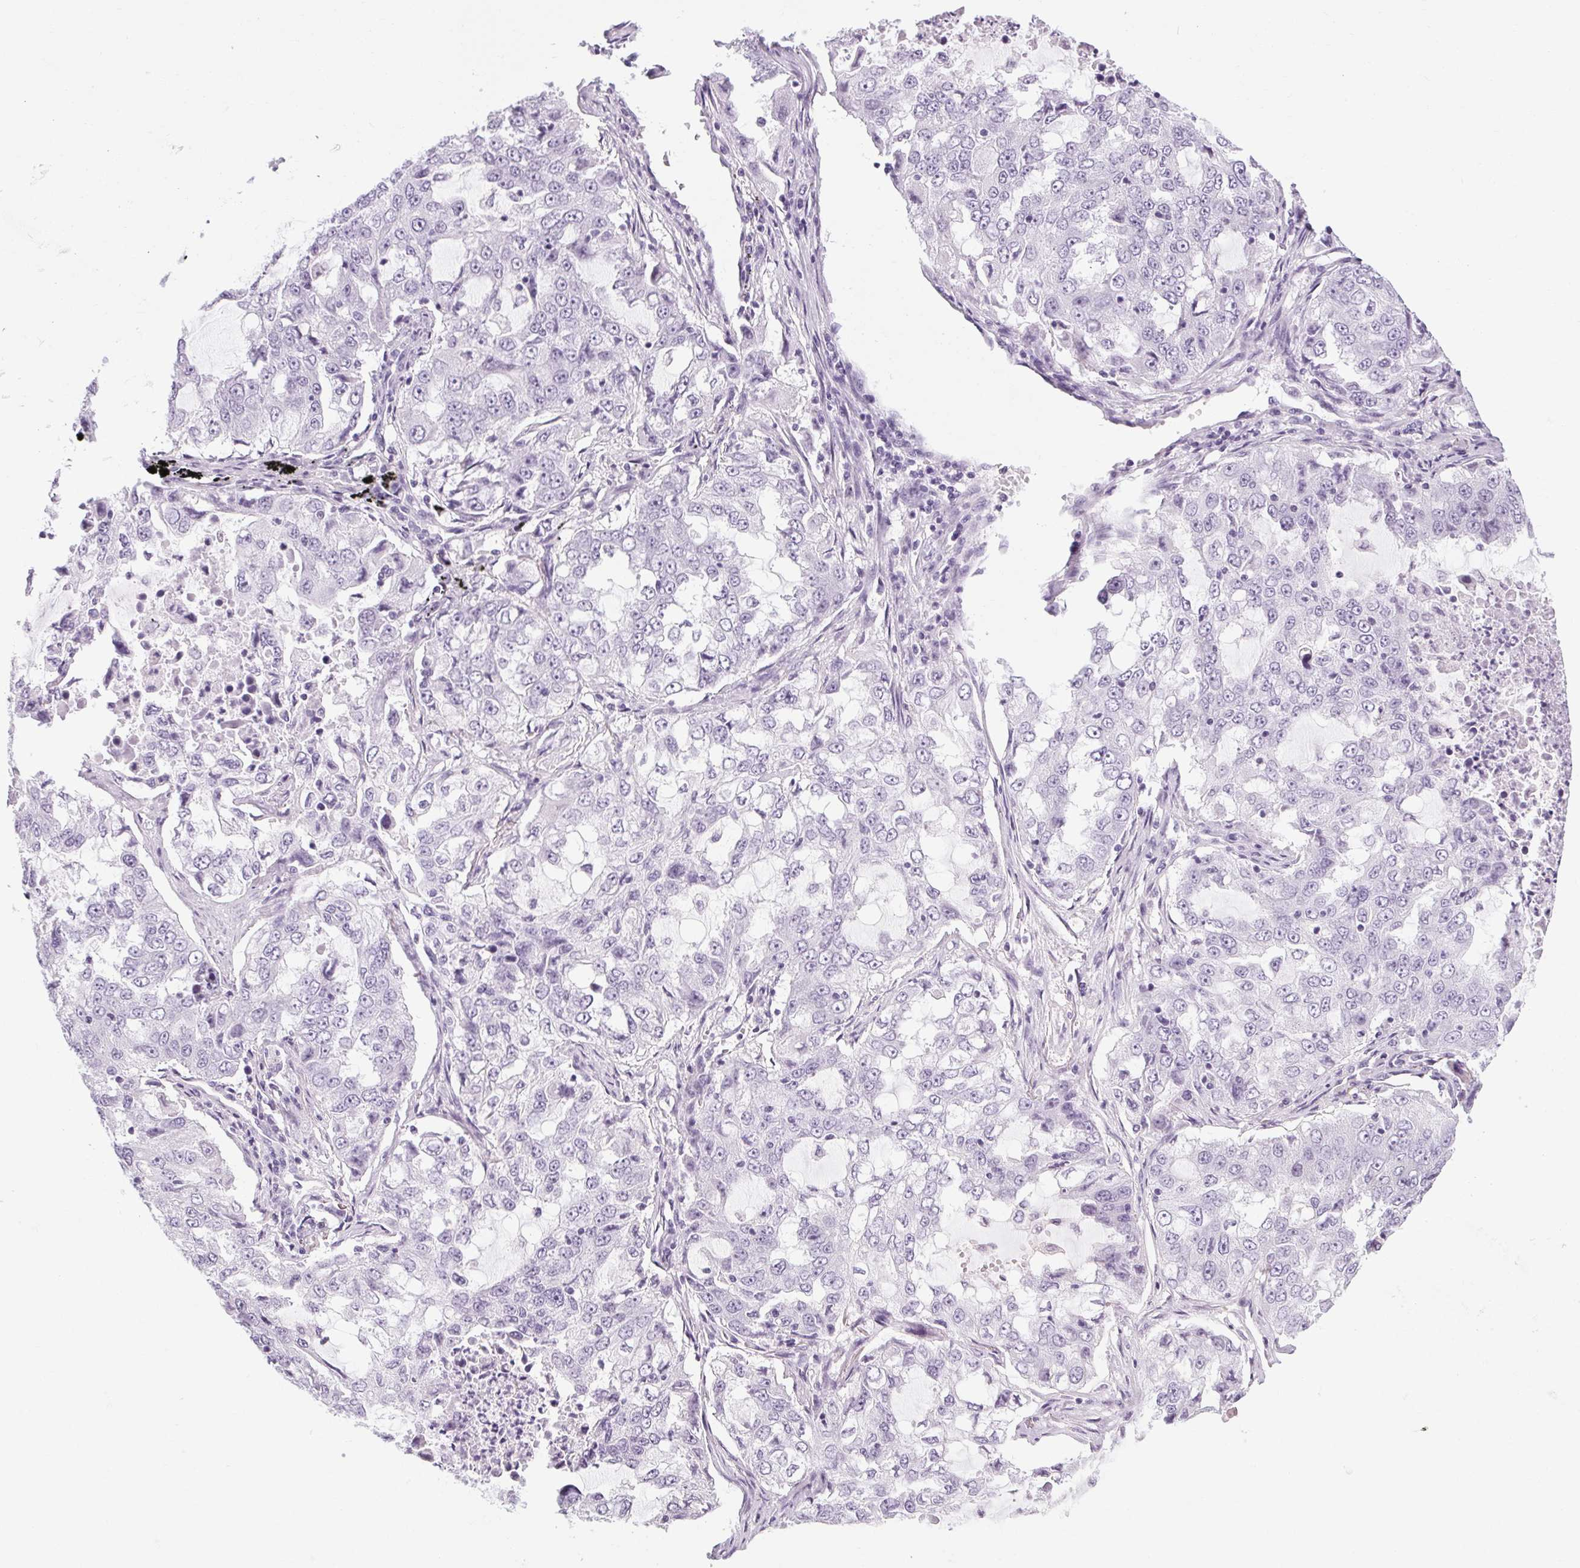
{"staining": {"intensity": "negative", "quantity": "none", "location": "none"}, "tissue": "lung cancer", "cell_type": "Tumor cells", "image_type": "cancer", "snomed": [{"axis": "morphology", "description": "Adenocarcinoma, NOS"}, {"axis": "topography", "description": "Lung"}], "caption": "The micrograph exhibits no staining of tumor cells in lung cancer.", "gene": "POMC", "patient": {"sex": "female", "age": 61}}